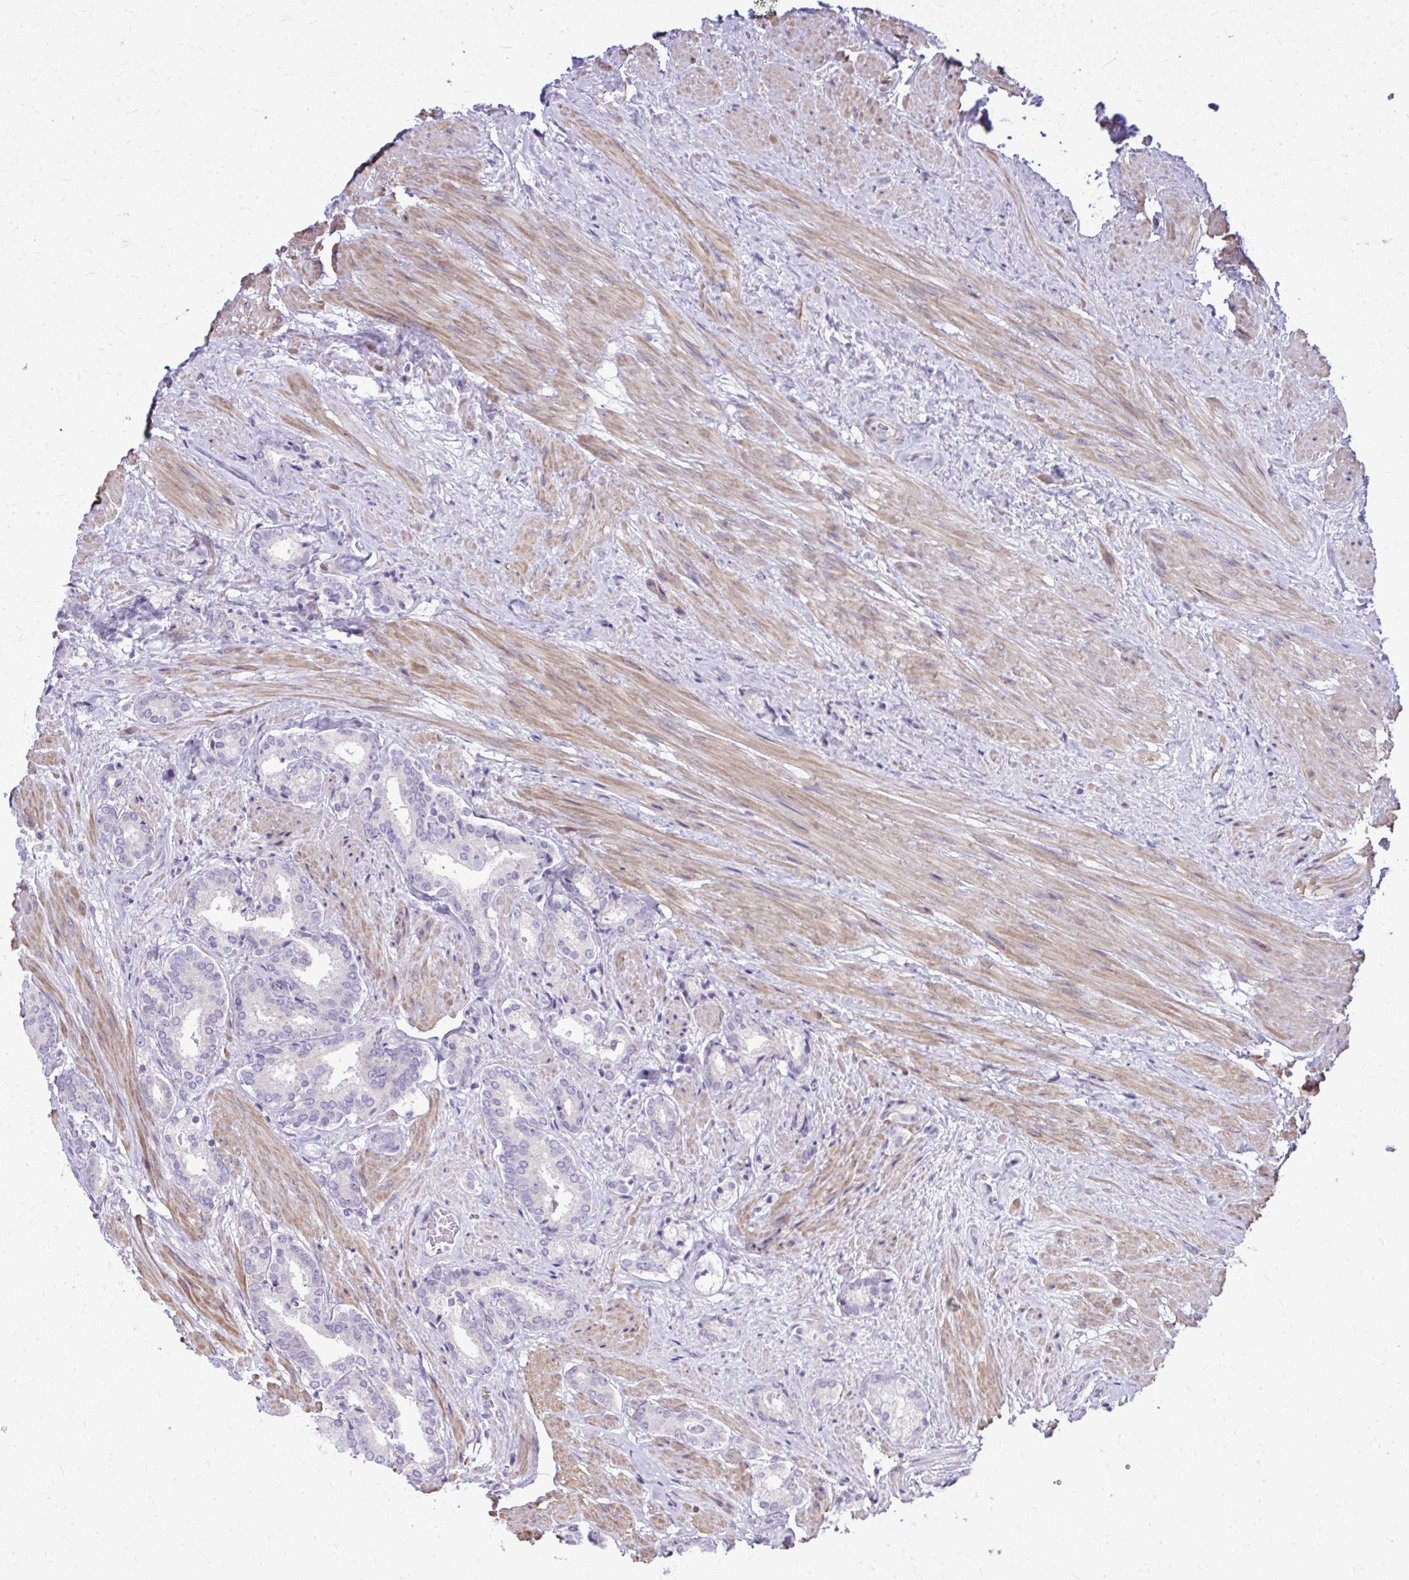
{"staining": {"intensity": "negative", "quantity": "none", "location": "none"}, "tissue": "prostate cancer", "cell_type": "Tumor cells", "image_type": "cancer", "snomed": [{"axis": "morphology", "description": "Adenocarcinoma, High grade"}, {"axis": "topography", "description": "Prostate"}], "caption": "Tumor cells are negative for protein expression in human prostate adenocarcinoma (high-grade).", "gene": "GRK4", "patient": {"sex": "male", "age": 56}}